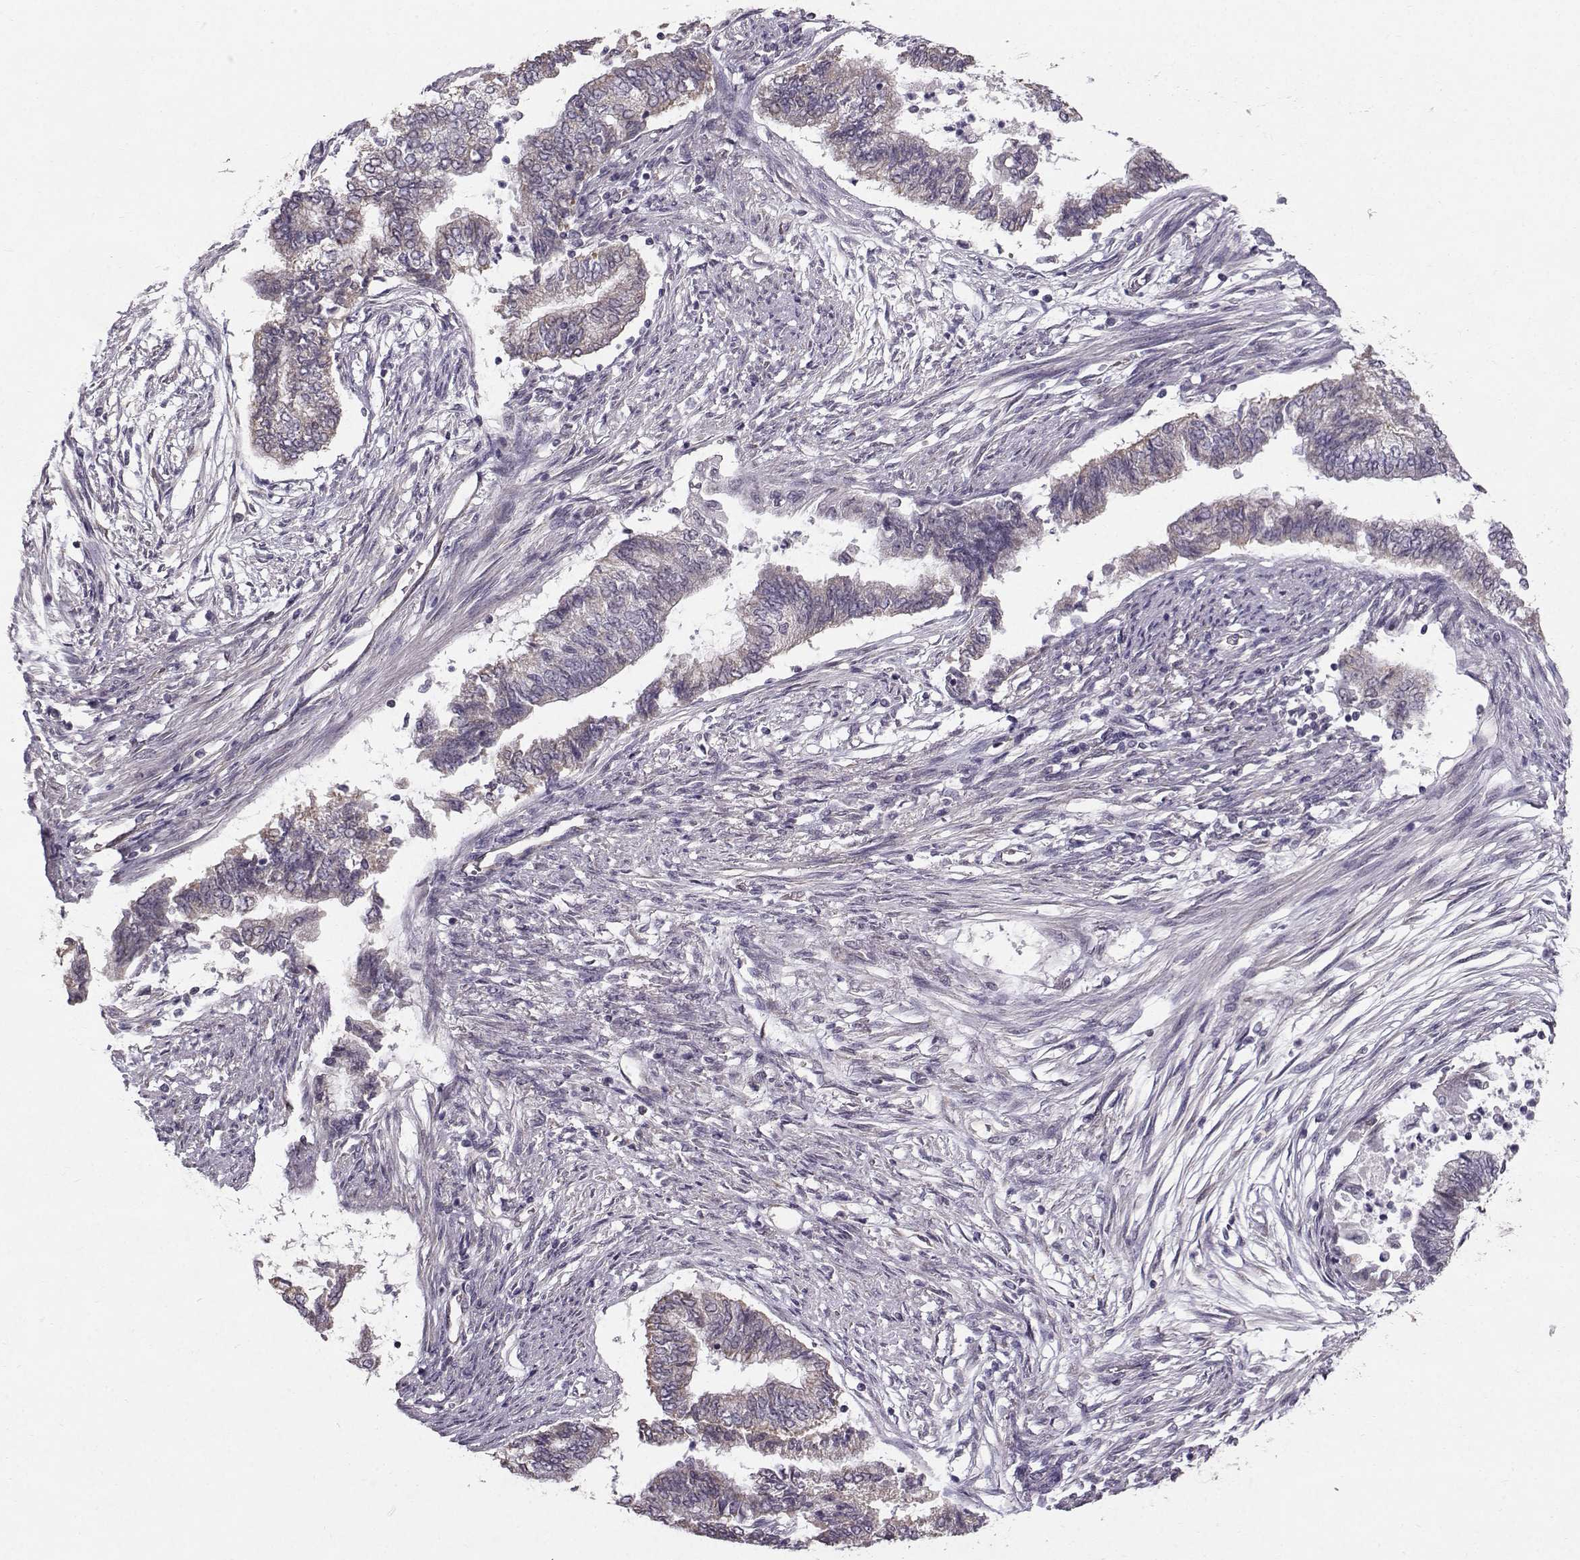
{"staining": {"intensity": "weak", "quantity": "25%-75%", "location": "cytoplasmic/membranous"}, "tissue": "endometrial cancer", "cell_type": "Tumor cells", "image_type": "cancer", "snomed": [{"axis": "morphology", "description": "Adenocarcinoma, NOS"}, {"axis": "topography", "description": "Endometrium"}], "caption": "Protein expression analysis of human endometrial adenocarcinoma reveals weak cytoplasmic/membranous staining in about 25%-75% of tumor cells. (DAB (3,3'-diaminobenzidine) IHC, brown staining for protein, blue staining for nuclei).", "gene": "TSPYL5", "patient": {"sex": "female", "age": 65}}